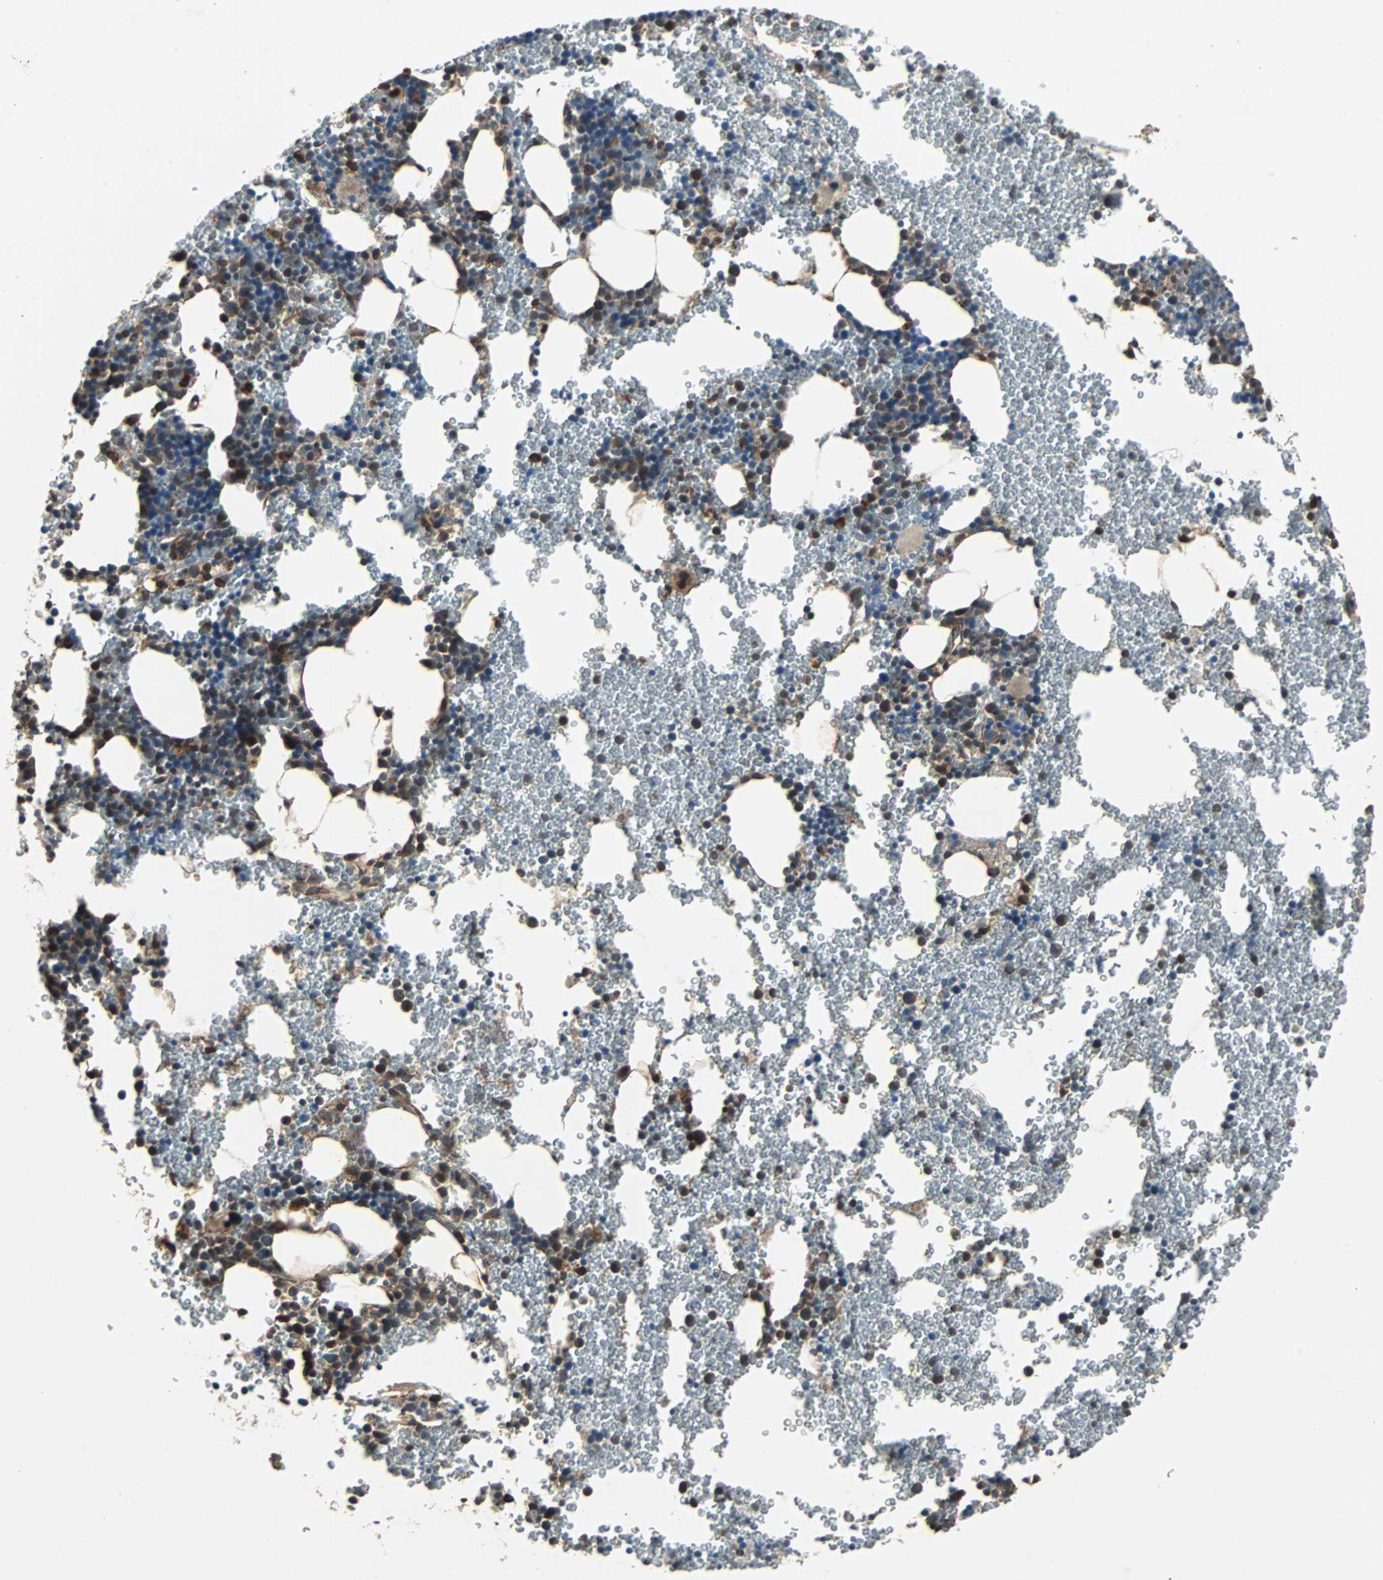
{"staining": {"intensity": "strong", "quantity": "25%-75%", "location": "cytoplasmic/membranous,nuclear"}, "tissue": "bone marrow", "cell_type": "Hematopoietic cells", "image_type": "normal", "snomed": [{"axis": "morphology", "description": "Normal tissue, NOS"}, {"axis": "morphology", "description": "Inflammation, NOS"}, {"axis": "topography", "description": "Bone marrow"}], "caption": "Benign bone marrow displays strong cytoplasmic/membranous,nuclear expression in approximately 25%-75% of hematopoietic cells (Brightfield microscopy of DAB IHC at high magnification)..", "gene": "CHP1", "patient": {"sex": "male", "age": 22}}